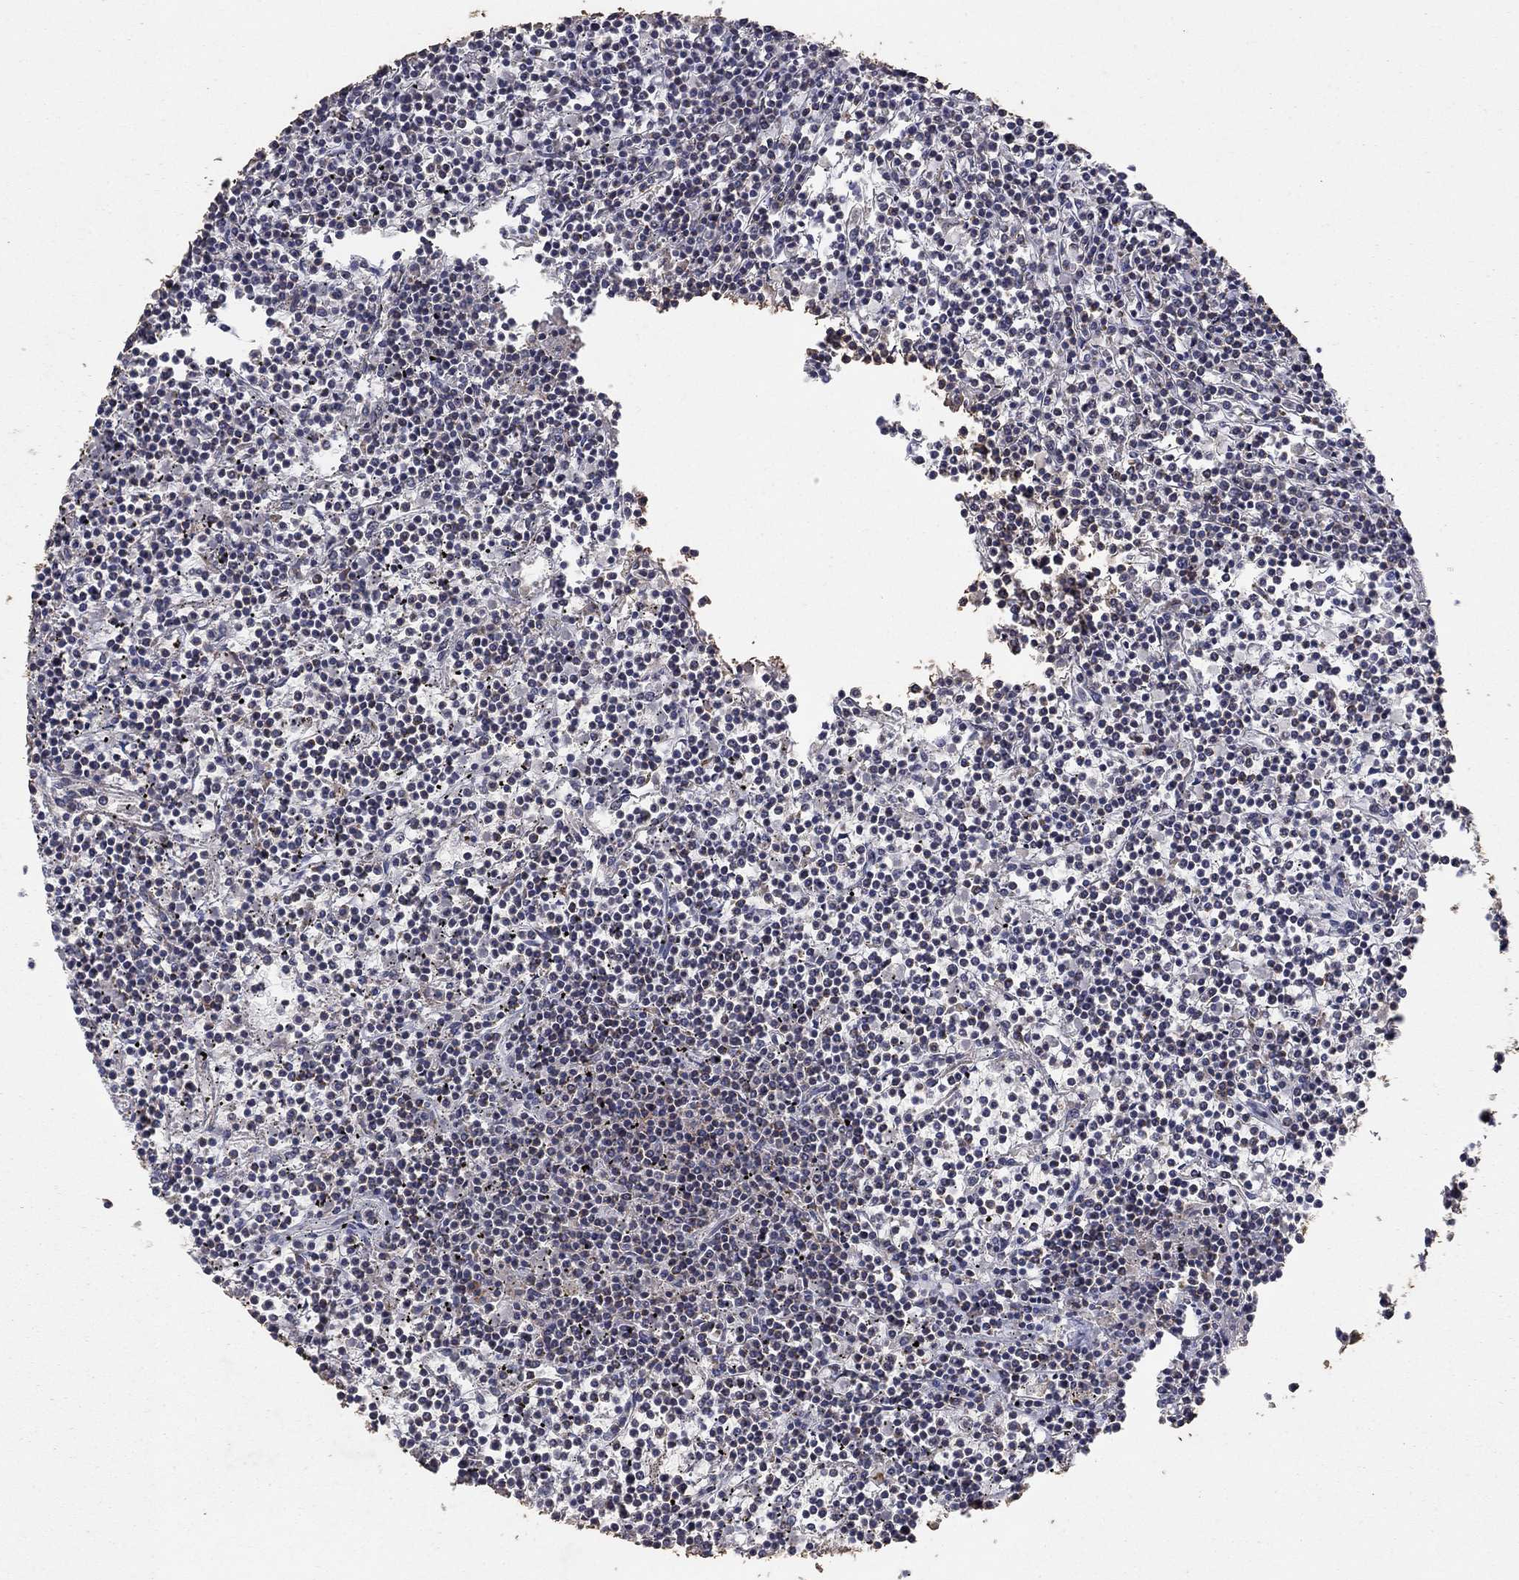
{"staining": {"intensity": "negative", "quantity": "none", "location": "none"}, "tissue": "lymphoma", "cell_type": "Tumor cells", "image_type": "cancer", "snomed": [{"axis": "morphology", "description": "Malignant lymphoma, non-Hodgkin's type, Low grade"}, {"axis": "topography", "description": "Spleen"}], "caption": "Image shows no significant protein staining in tumor cells of malignant lymphoma, non-Hodgkin's type (low-grade). (DAB (3,3'-diaminobenzidine) immunohistochemistry with hematoxylin counter stain).", "gene": "GPSM1", "patient": {"sex": "female", "age": 19}}